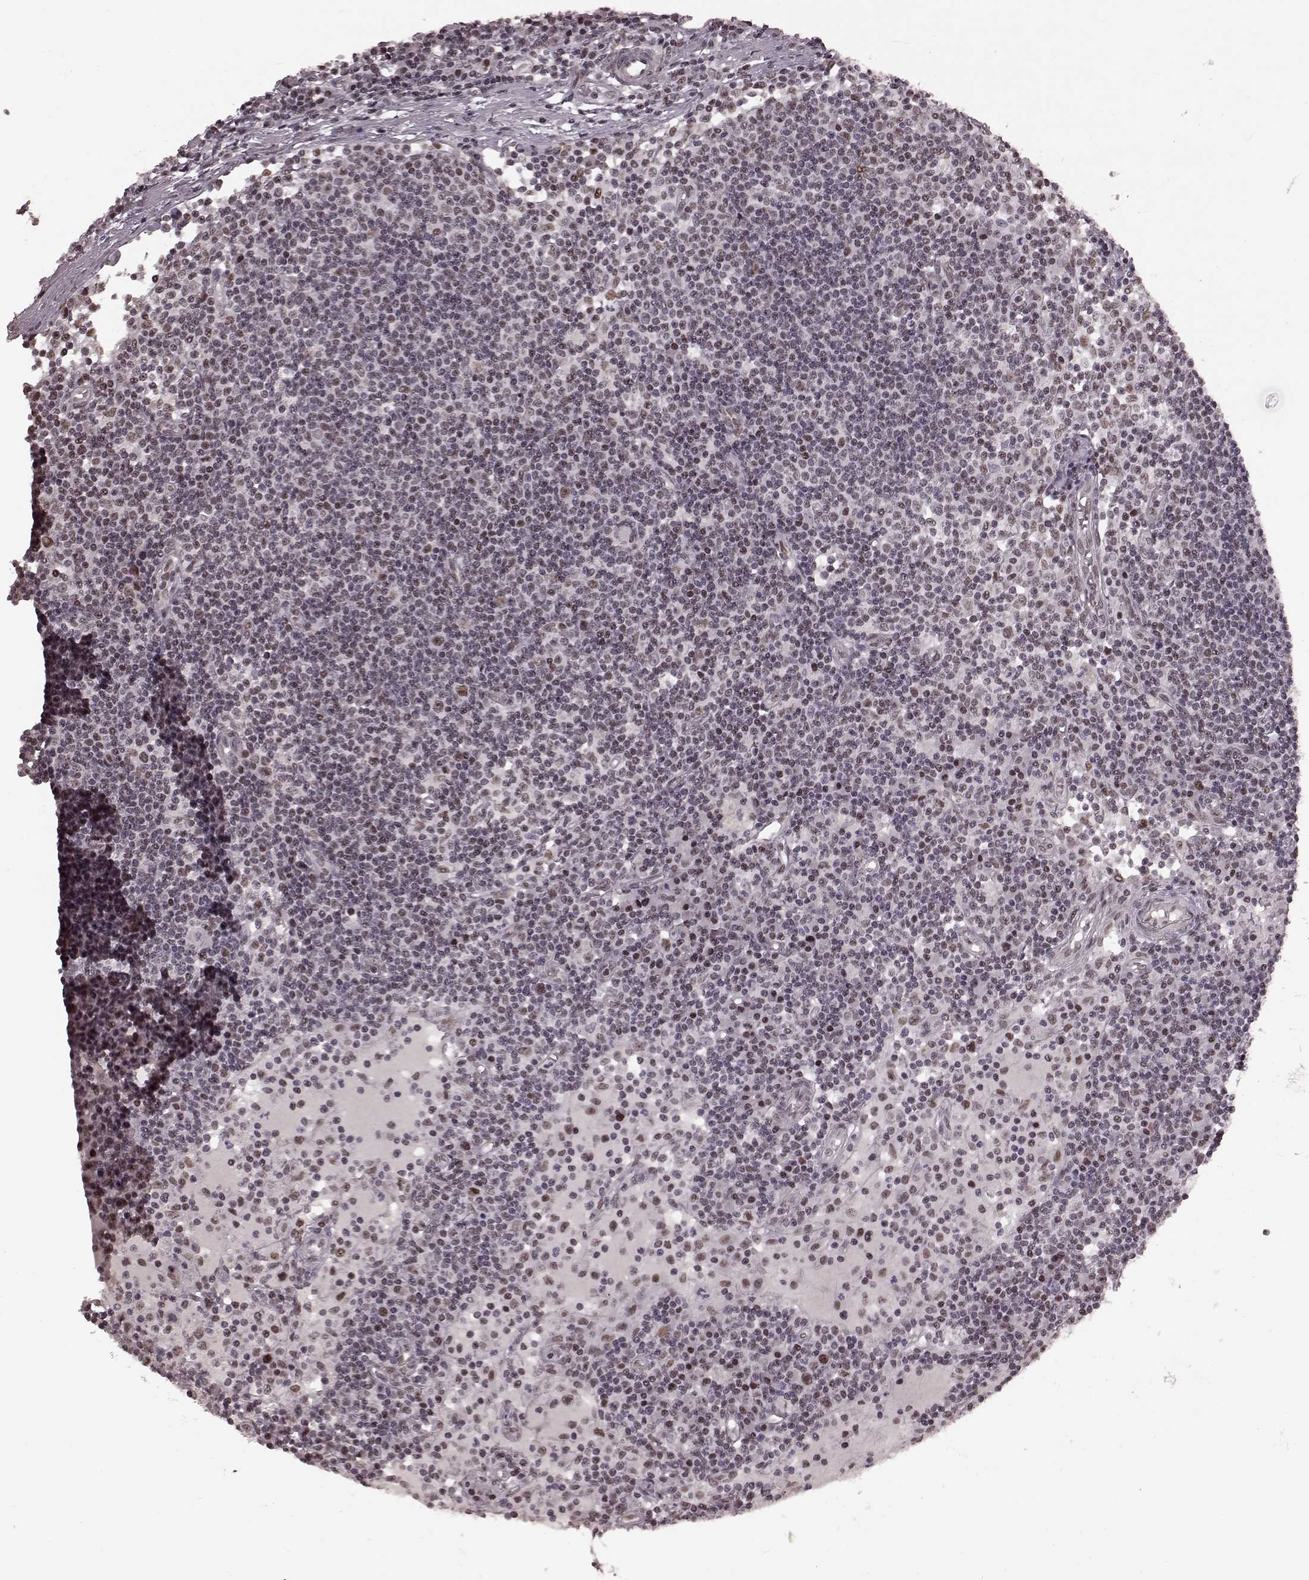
{"staining": {"intensity": "weak", "quantity": "25%-75%", "location": "cytoplasmic/membranous"}, "tissue": "lymph node", "cell_type": "Non-germinal center cells", "image_type": "normal", "snomed": [{"axis": "morphology", "description": "Normal tissue, NOS"}, {"axis": "topography", "description": "Lymph node"}], "caption": "Immunohistochemical staining of unremarkable human lymph node demonstrates low levels of weak cytoplasmic/membranous expression in about 25%-75% of non-germinal center cells.", "gene": "NR2C1", "patient": {"sex": "female", "age": 72}}